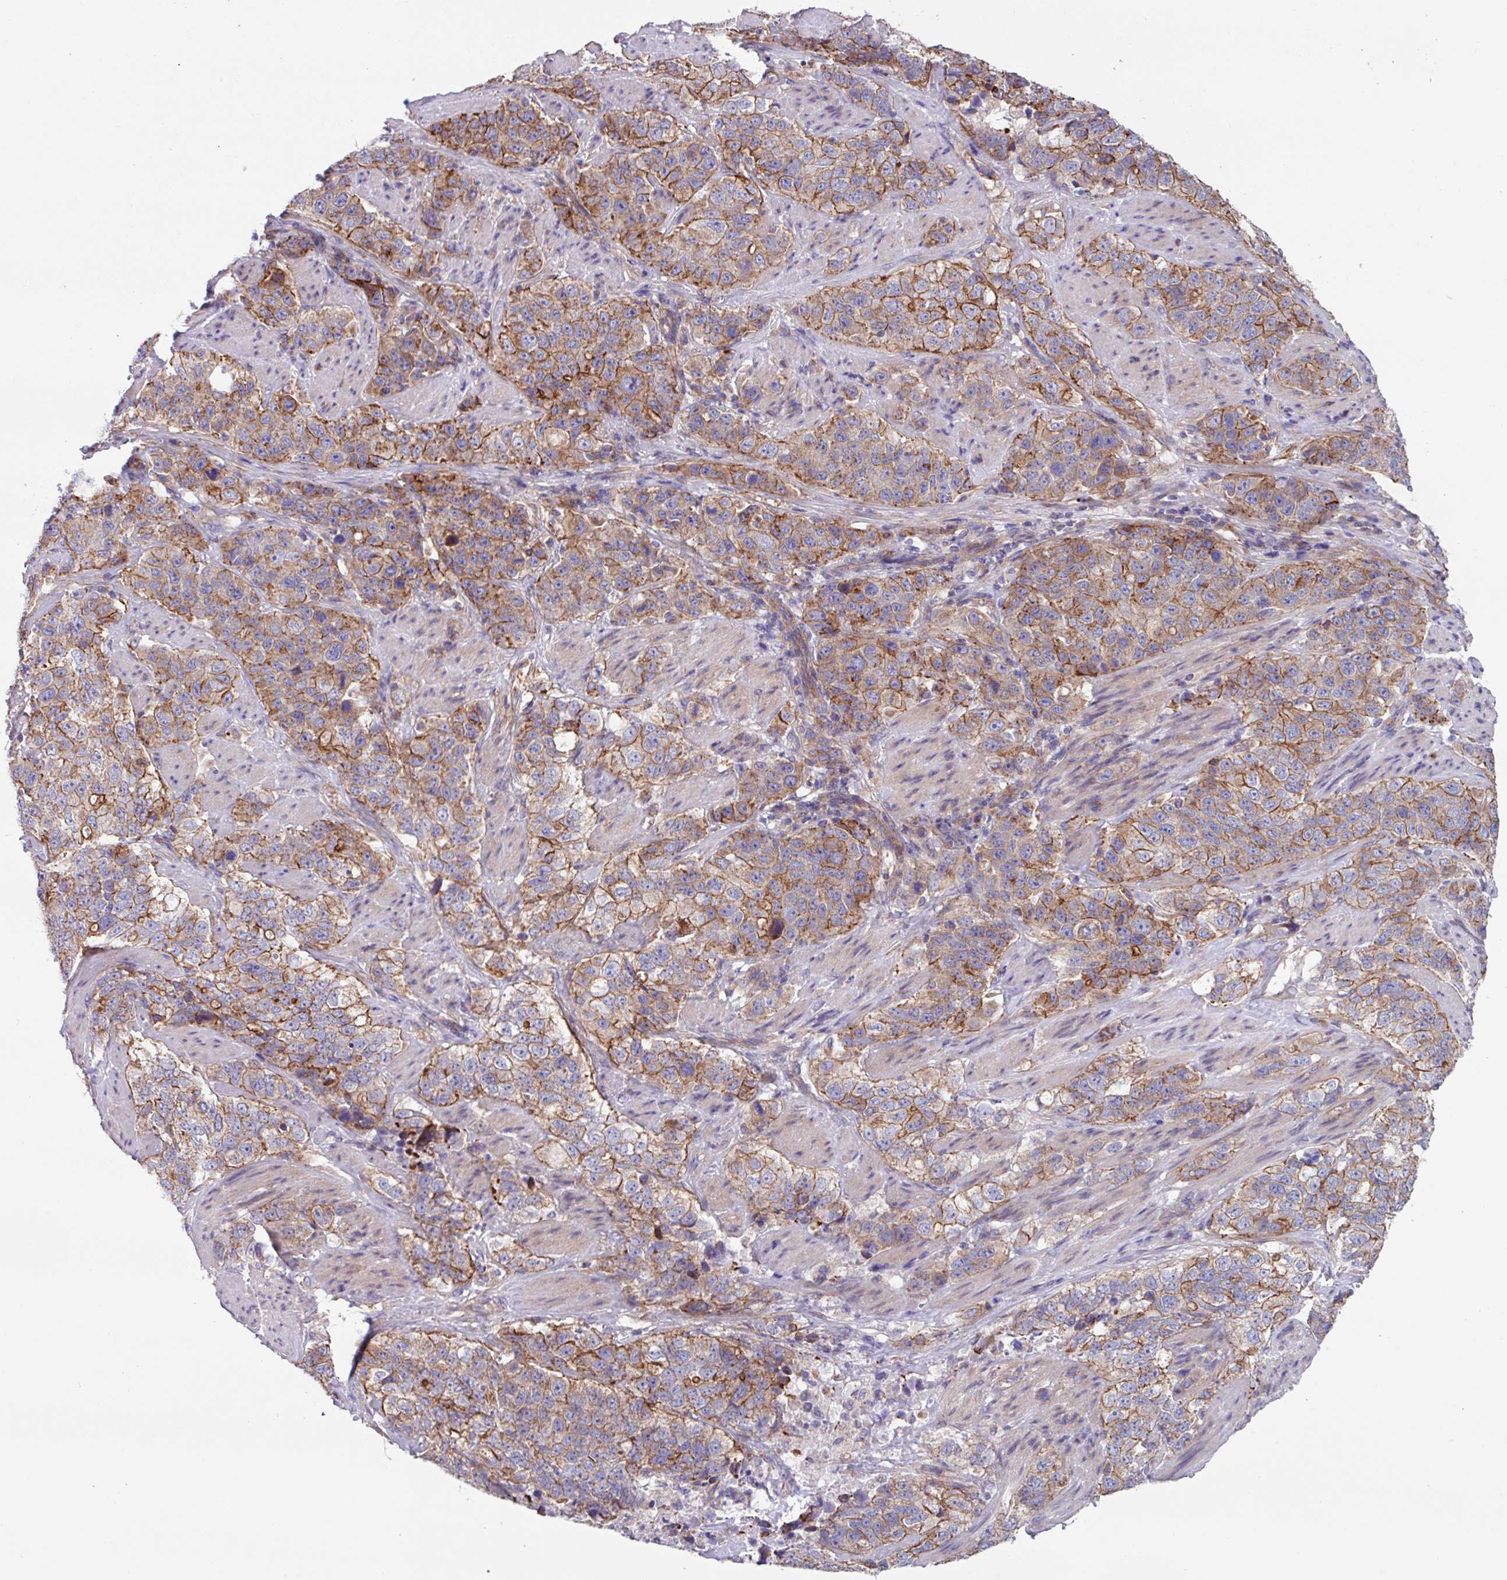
{"staining": {"intensity": "moderate", "quantity": ">75%", "location": "cytoplasmic/membranous"}, "tissue": "stomach cancer", "cell_type": "Tumor cells", "image_type": "cancer", "snomed": [{"axis": "morphology", "description": "Adenocarcinoma, NOS"}, {"axis": "topography", "description": "Stomach"}], "caption": "Human stomach cancer stained for a protein (brown) demonstrates moderate cytoplasmic/membranous positive expression in about >75% of tumor cells.", "gene": "OTULIN", "patient": {"sex": "male", "age": 48}}